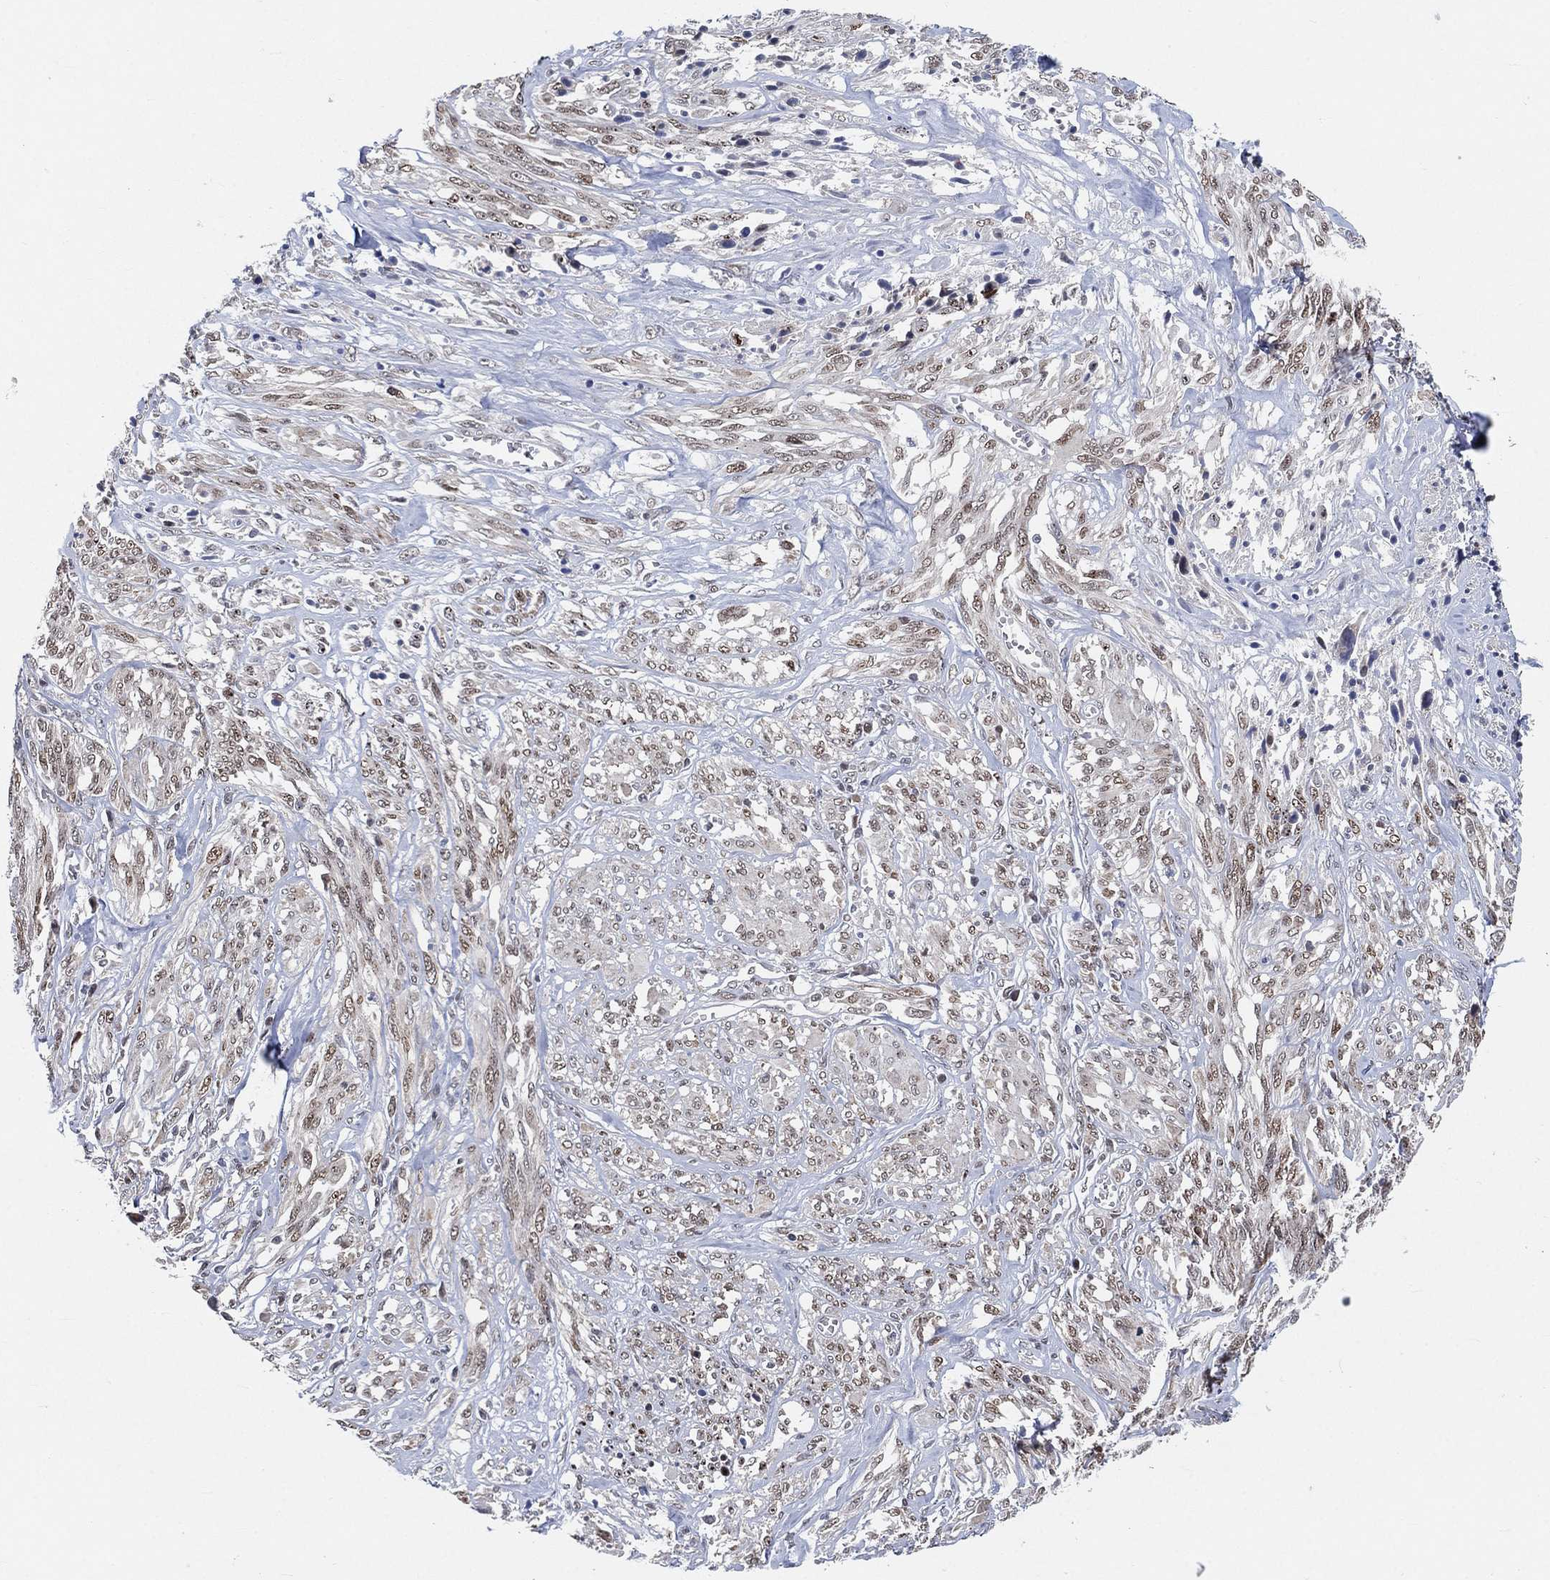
{"staining": {"intensity": "weak", "quantity": "<25%", "location": "nuclear"}, "tissue": "melanoma", "cell_type": "Tumor cells", "image_type": "cancer", "snomed": [{"axis": "morphology", "description": "Malignant melanoma, NOS"}, {"axis": "topography", "description": "Skin"}], "caption": "Tumor cells are negative for protein expression in human melanoma. The staining is performed using DAB brown chromogen with nuclei counter-stained in using hematoxylin.", "gene": "YLPM1", "patient": {"sex": "female", "age": 91}}